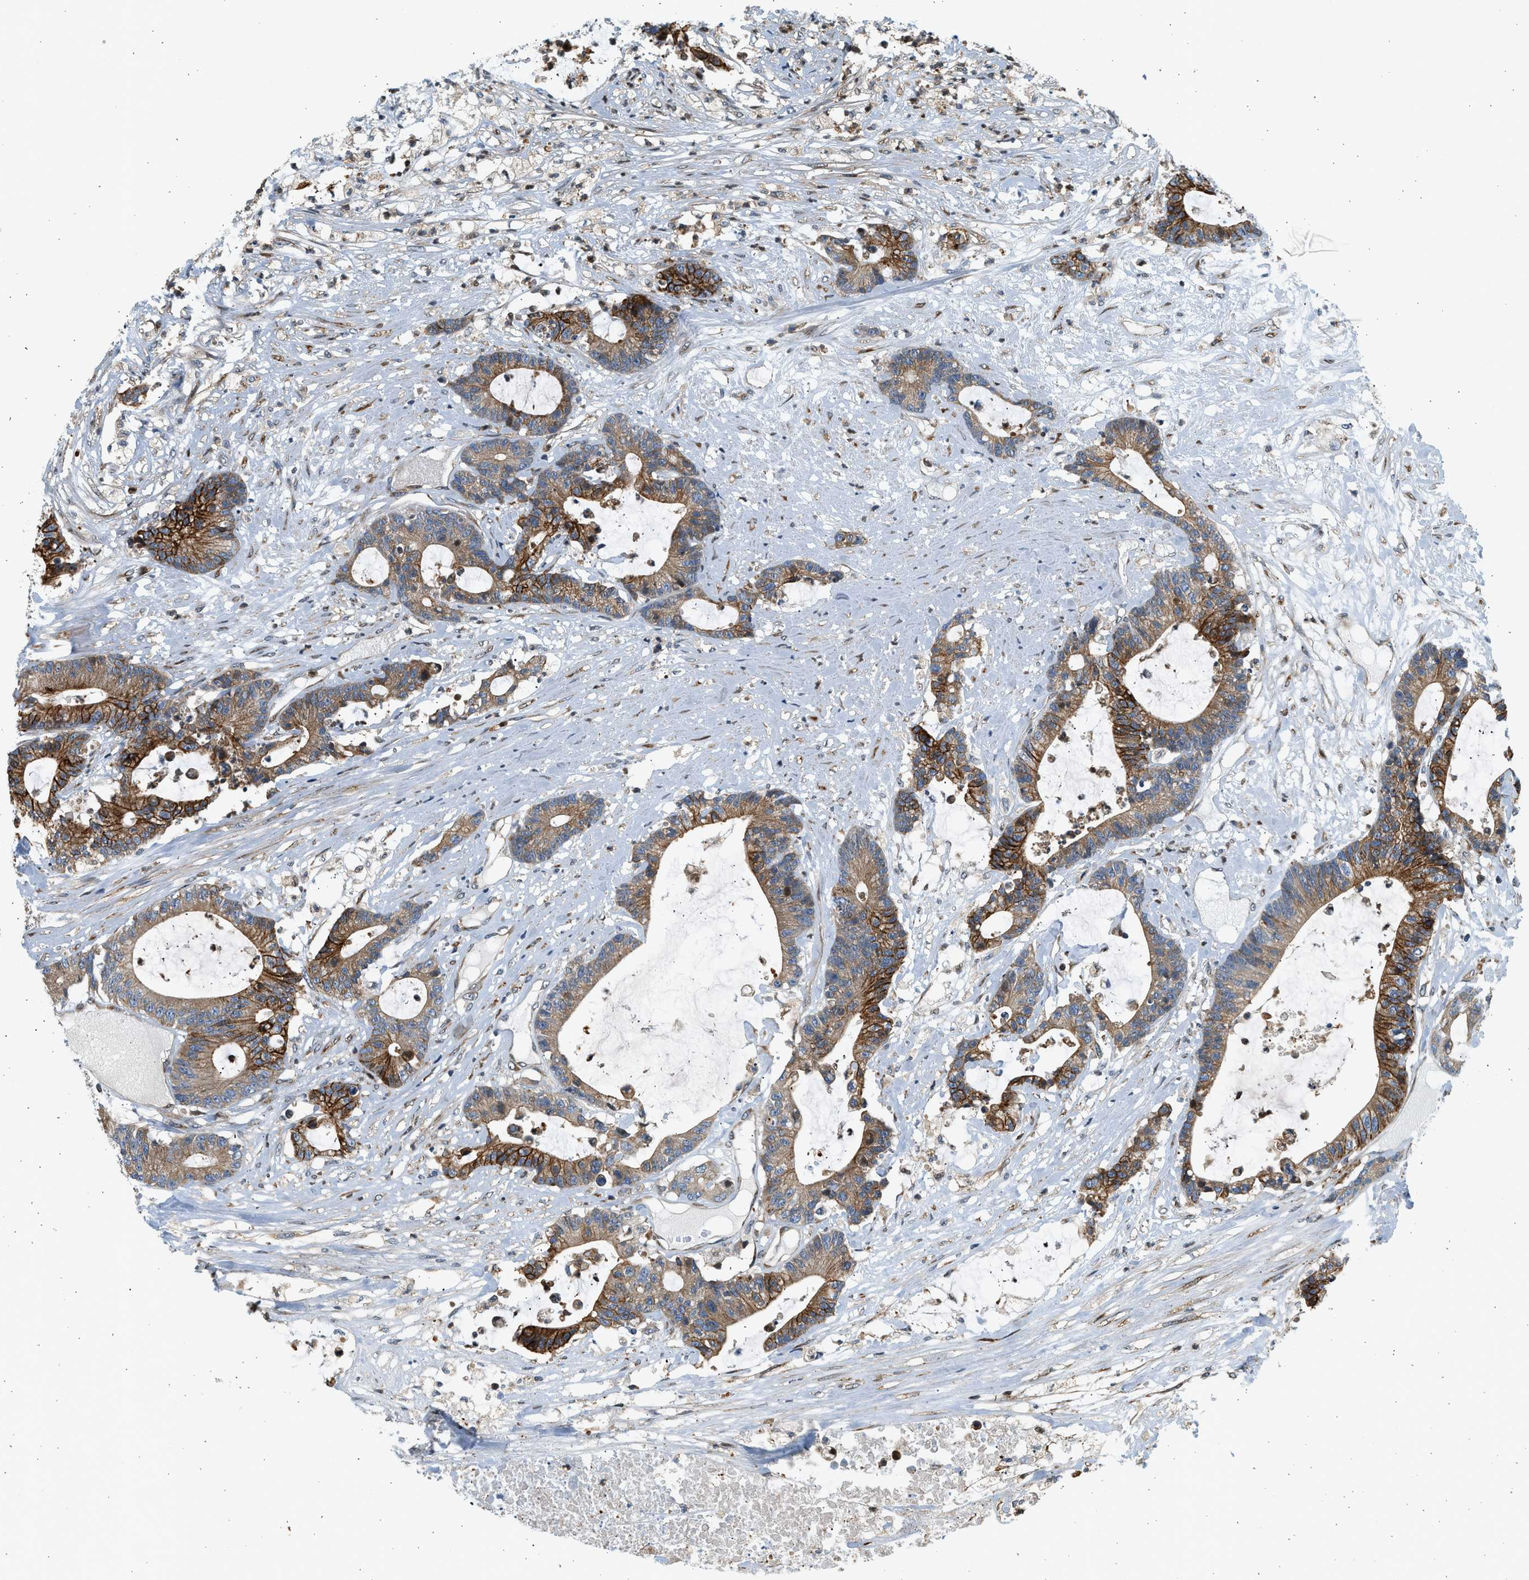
{"staining": {"intensity": "strong", "quantity": "25%-75%", "location": "cytoplasmic/membranous"}, "tissue": "colorectal cancer", "cell_type": "Tumor cells", "image_type": "cancer", "snomed": [{"axis": "morphology", "description": "Adenocarcinoma, NOS"}, {"axis": "topography", "description": "Colon"}], "caption": "Colorectal cancer stained with a brown dye exhibits strong cytoplasmic/membranous positive expression in about 25%-75% of tumor cells.", "gene": "NRSN2", "patient": {"sex": "female", "age": 84}}